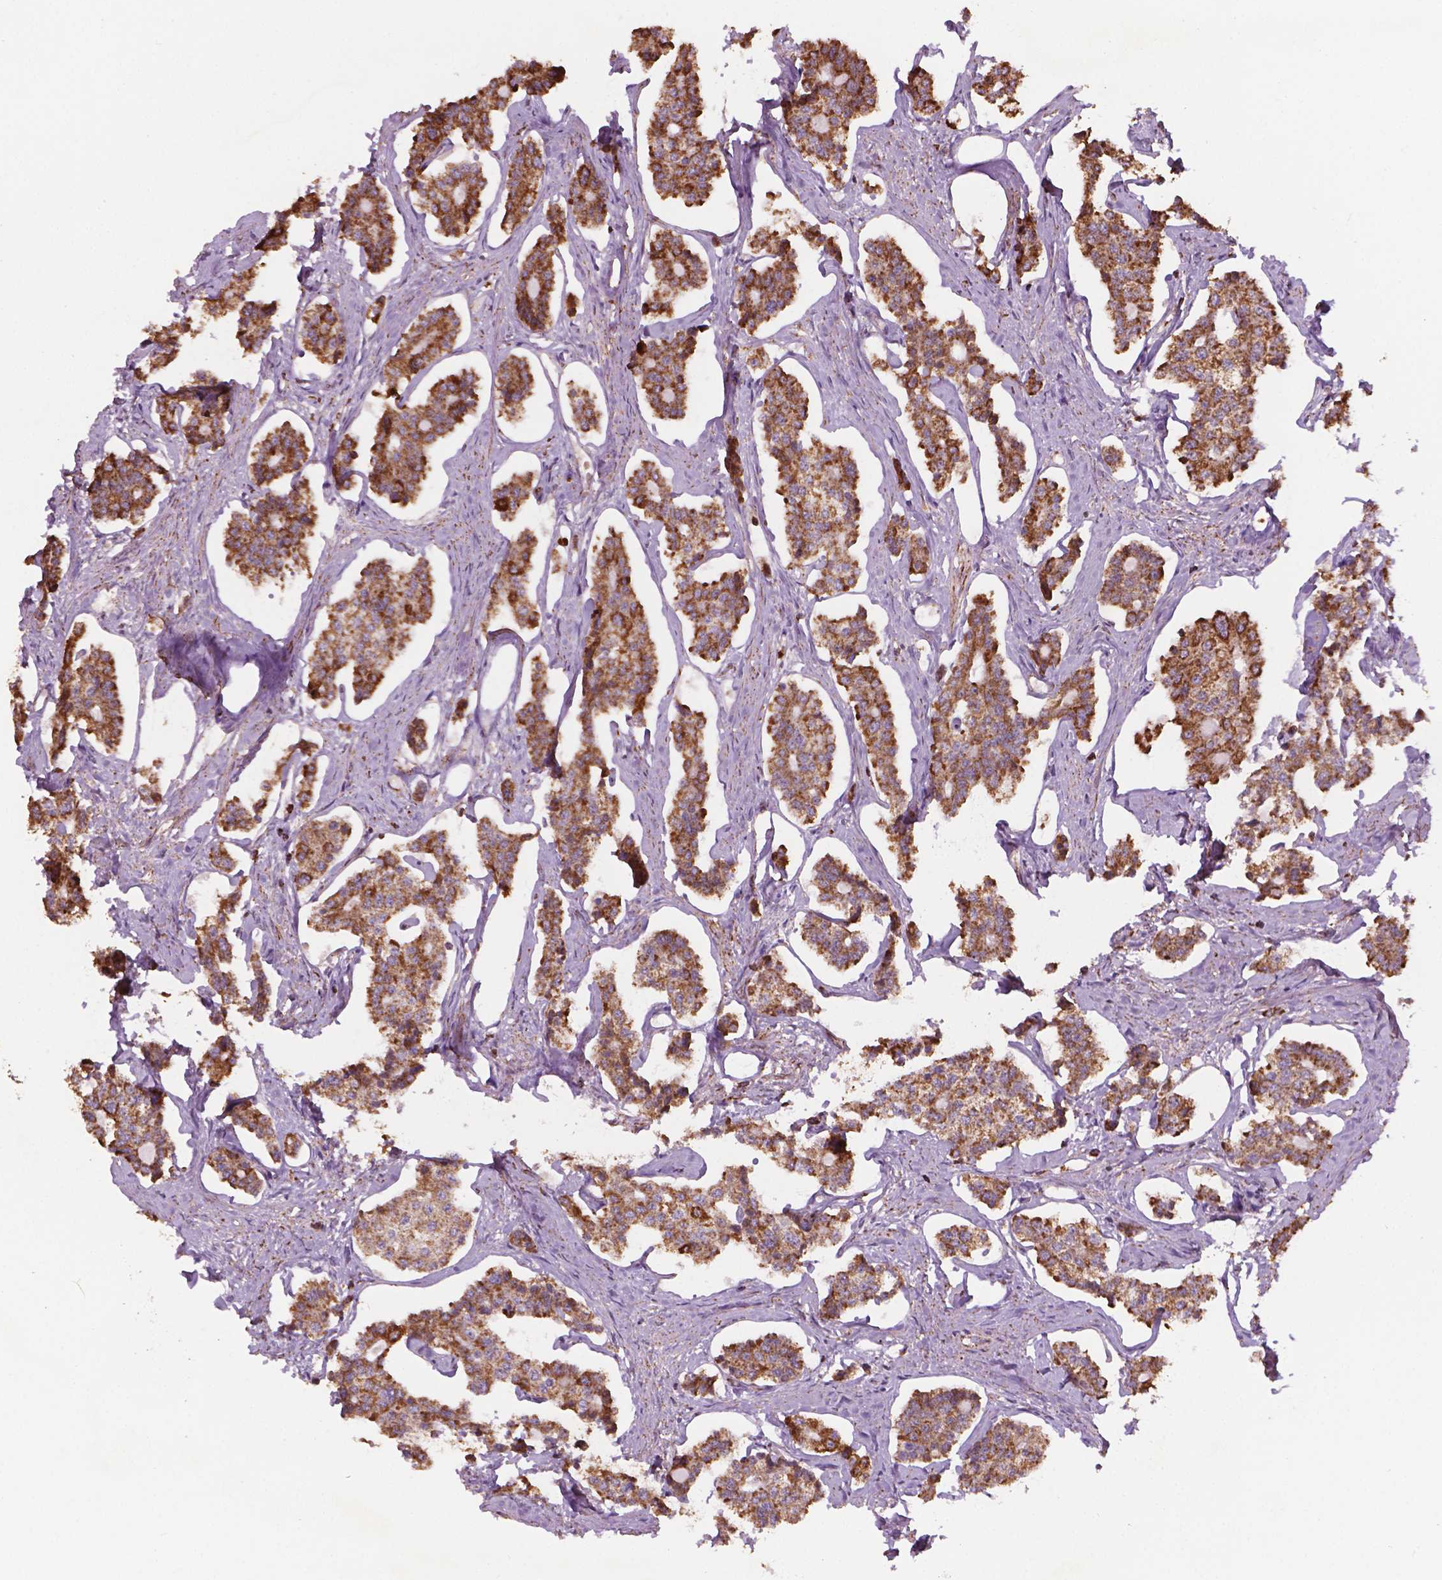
{"staining": {"intensity": "moderate", "quantity": ">75%", "location": "cytoplasmic/membranous"}, "tissue": "carcinoid", "cell_type": "Tumor cells", "image_type": "cancer", "snomed": [{"axis": "morphology", "description": "Carcinoid, malignant, NOS"}, {"axis": "topography", "description": "Small intestine"}], "caption": "Carcinoid stained with a protein marker shows moderate staining in tumor cells.", "gene": "HS3ST3A1", "patient": {"sex": "female", "age": 65}}